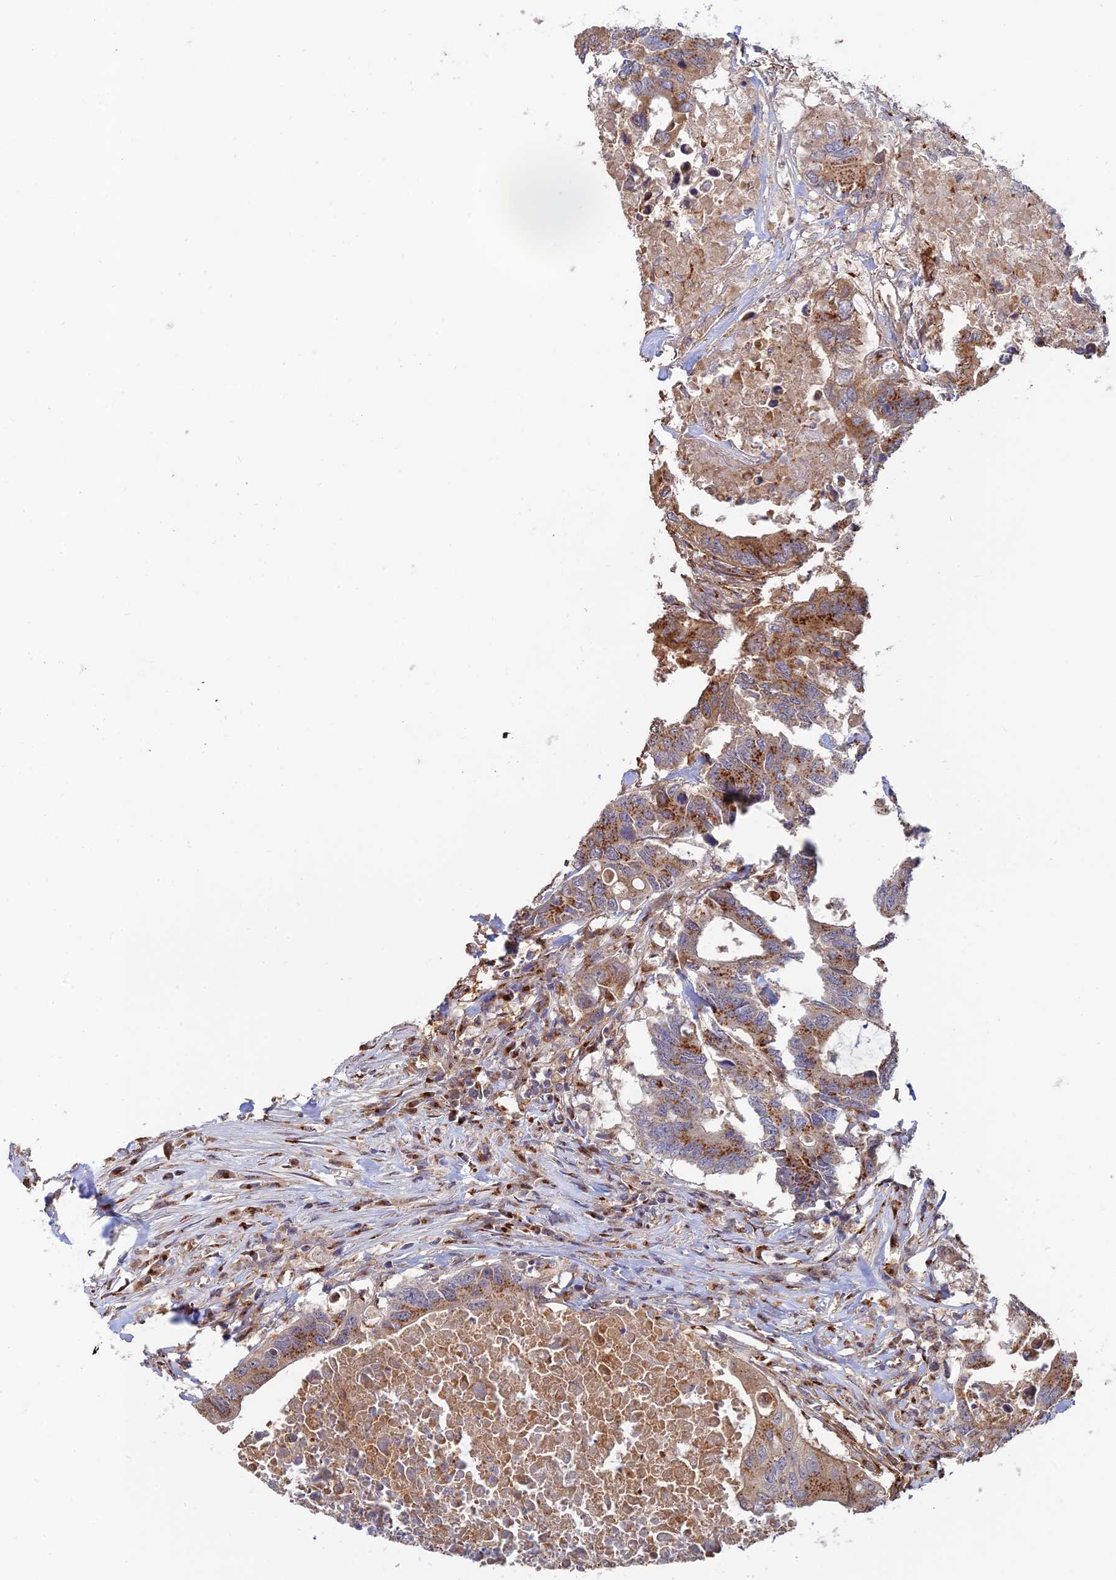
{"staining": {"intensity": "moderate", "quantity": ">75%", "location": "cytoplasmic/membranous"}, "tissue": "colorectal cancer", "cell_type": "Tumor cells", "image_type": "cancer", "snomed": [{"axis": "morphology", "description": "Adenocarcinoma, NOS"}, {"axis": "topography", "description": "Colon"}], "caption": "Colorectal cancer (adenocarcinoma) tissue exhibits moderate cytoplasmic/membranous positivity in approximately >75% of tumor cells", "gene": "HS2ST1", "patient": {"sex": "male", "age": 71}}